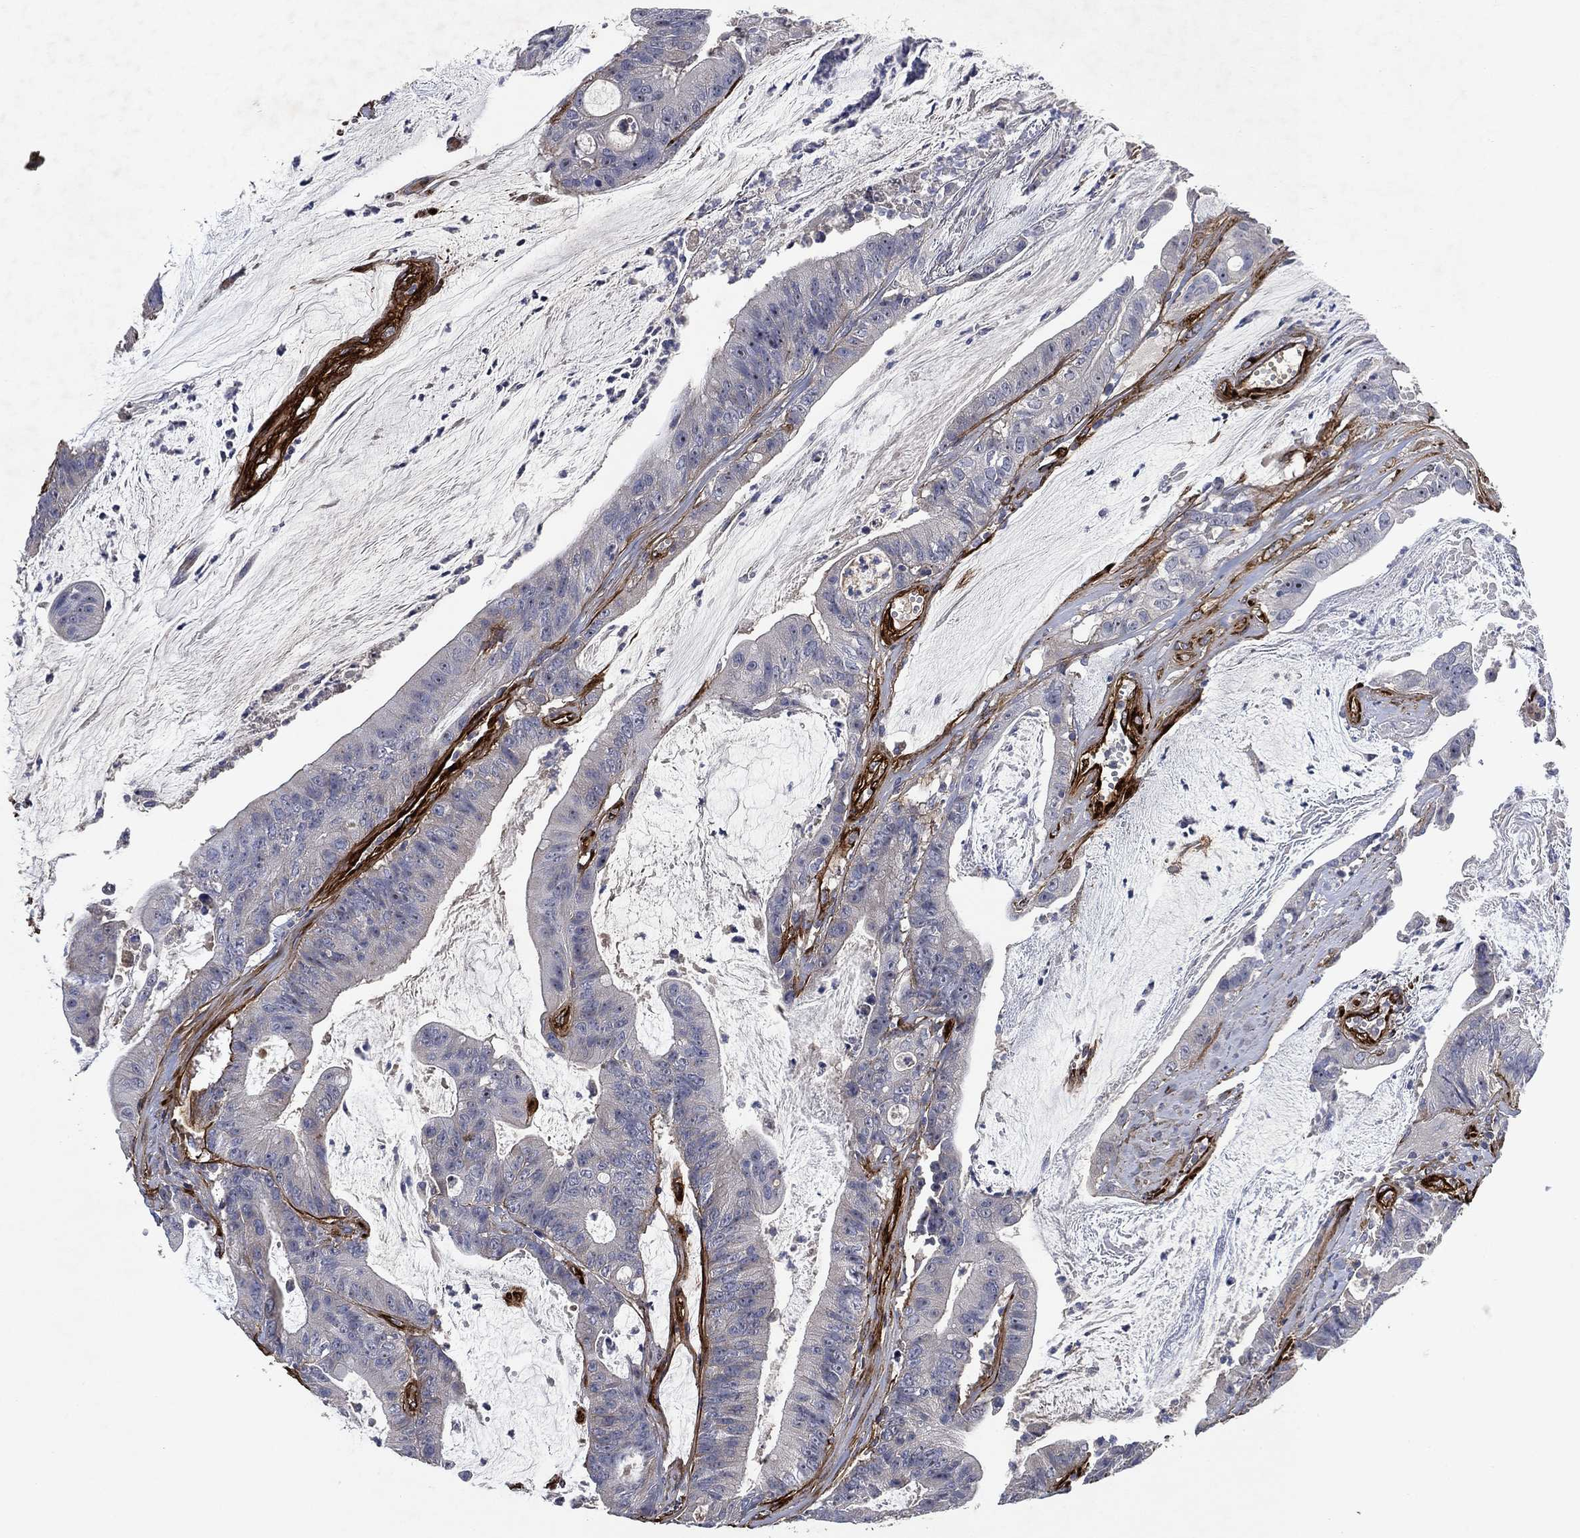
{"staining": {"intensity": "negative", "quantity": "none", "location": "none"}, "tissue": "colorectal cancer", "cell_type": "Tumor cells", "image_type": "cancer", "snomed": [{"axis": "morphology", "description": "Adenocarcinoma, NOS"}, {"axis": "topography", "description": "Colon"}], "caption": "A high-resolution photomicrograph shows immunohistochemistry staining of colorectal cancer (adenocarcinoma), which demonstrates no significant staining in tumor cells.", "gene": "COL4A2", "patient": {"sex": "female", "age": 69}}